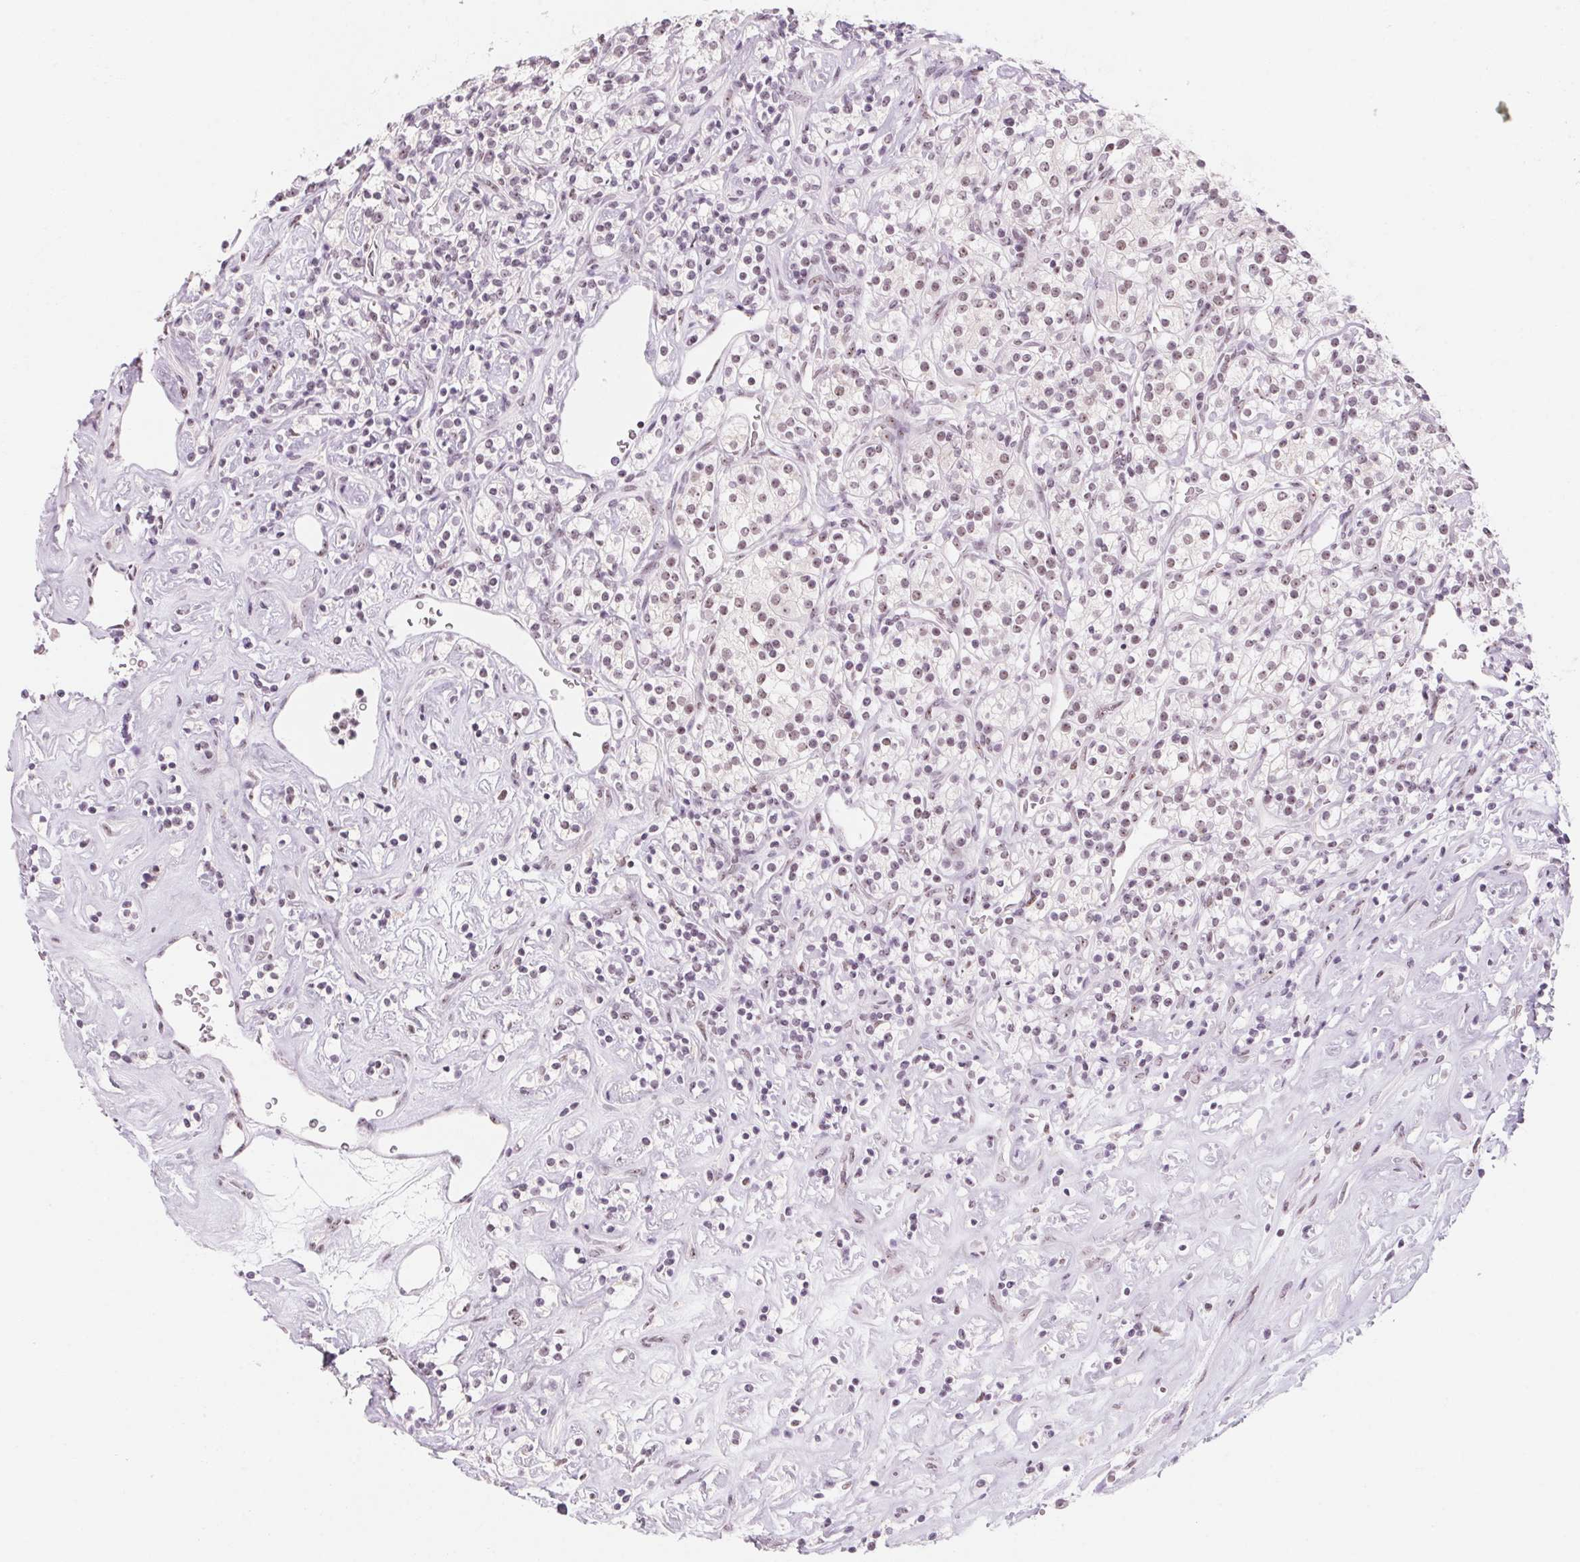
{"staining": {"intensity": "weak", "quantity": "<25%", "location": "nuclear"}, "tissue": "renal cancer", "cell_type": "Tumor cells", "image_type": "cancer", "snomed": [{"axis": "morphology", "description": "Adenocarcinoma, NOS"}, {"axis": "topography", "description": "Kidney"}], "caption": "IHC photomicrograph of renal cancer (adenocarcinoma) stained for a protein (brown), which demonstrates no positivity in tumor cells.", "gene": "ZIC4", "patient": {"sex": "male", "age": 77}}